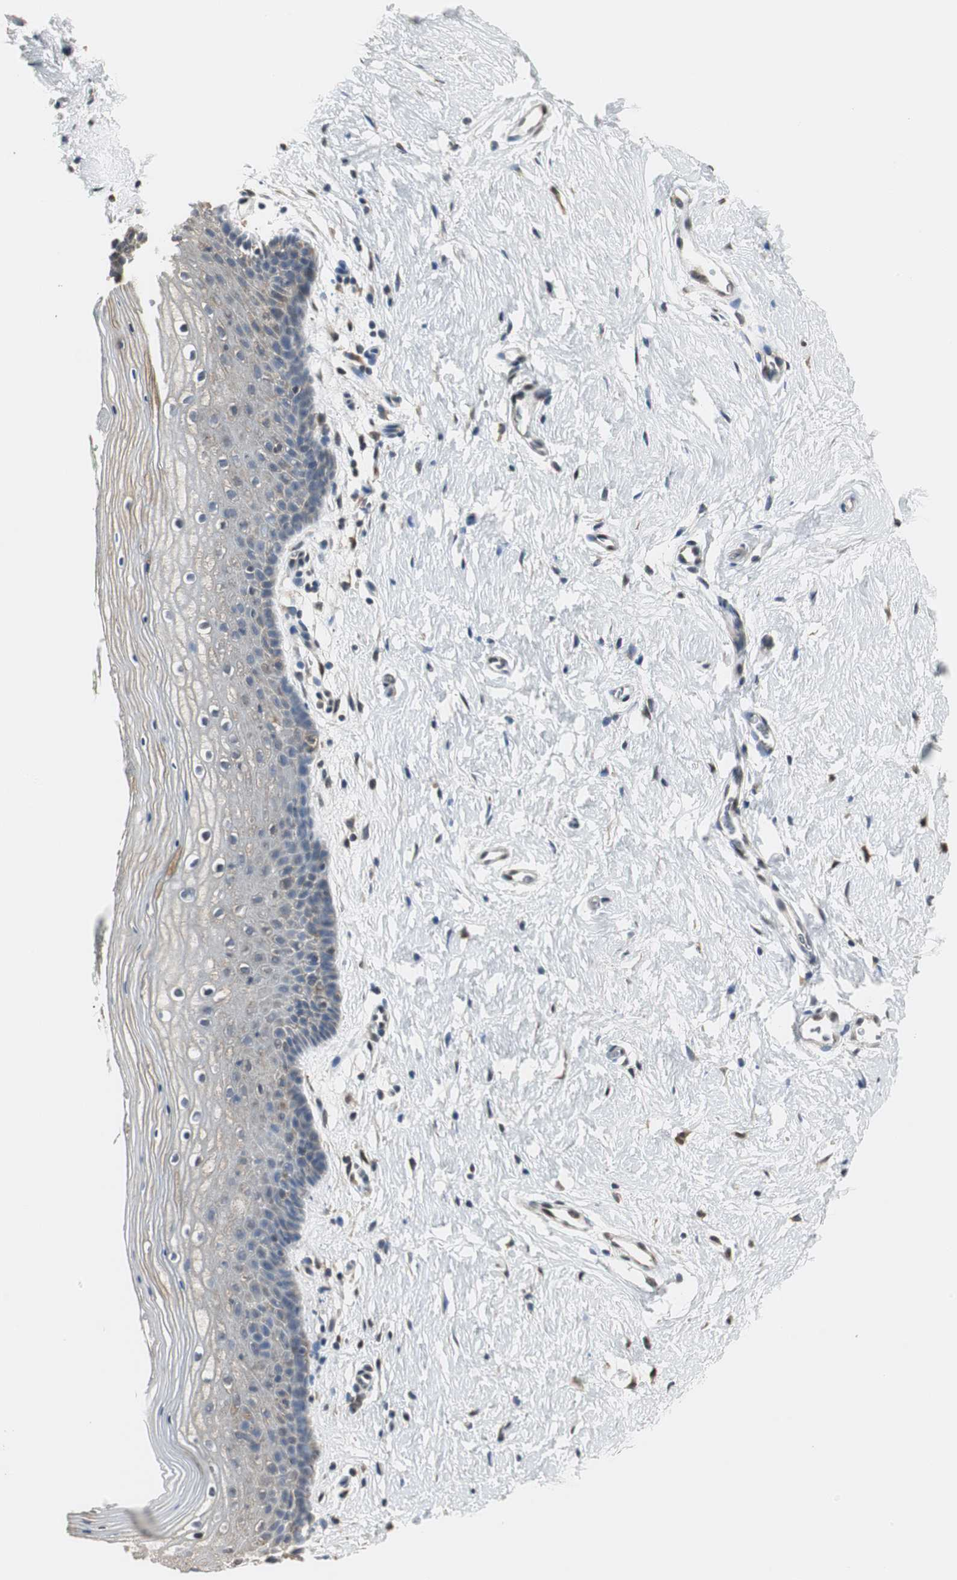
{"staining": {"intensity": "weak", "quantity": "<25%", "location": "cytoplasmic/membranous"}, "tissue": "vagina", "cell_type": "Squamous epithelial cells", "image_type": "normal", "snomed": [{"axis": "morphology", "description": "Normal tissue, NOS"}, {"axis": "topography", "description": "Vagina"}], "caption": "This image is of normal vagina stained with IHC to label a protein in brown with the nuclei are counter-stained blue. There is no positivity in squamous epithelial cells. Brightfield microscopy of immunohistochemistry (IHC) stained with DAB (3,3'-diaminobenzidine) (brown) and hematoxylin (blue), captured at high magnification.", "gene": "CCT5", "patient": {"sex": "female", "age": 46}}